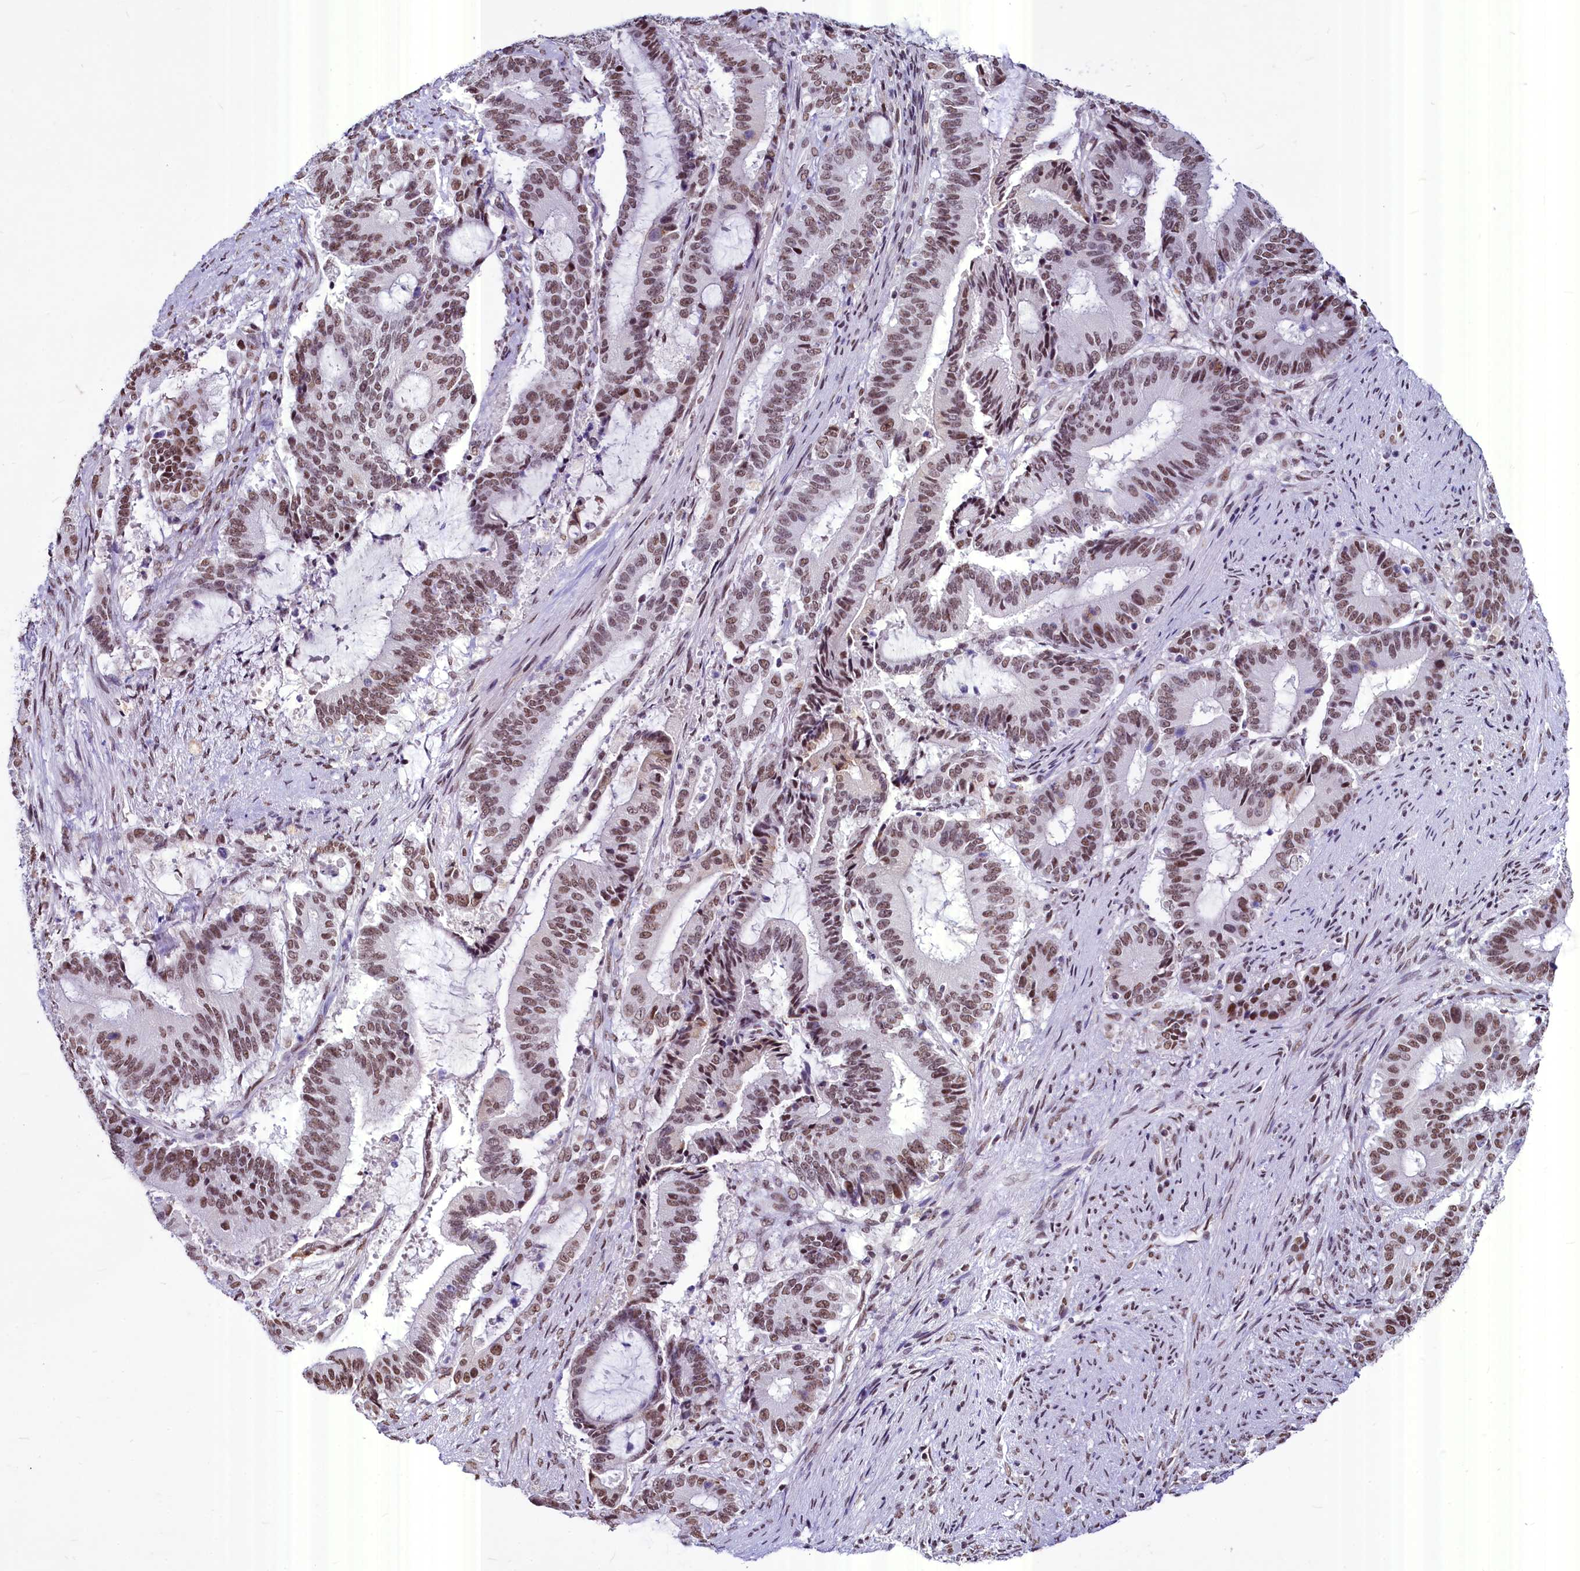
{"staining": {"intensity": "moderate", "quantity": ">75%", "location": "nuclear"}, "tissue": "liver cancer", "cell_type": "Tumor cells", "image_type": "cancer", "snomed": [{"axis": "morphology", "description": "Normal tissue, NOS"}, {"axis": "morphology", "description": "Cholangiocarcinoma"}, {"axis": "topography", "description": "Liver"}, {"axis": "topography", "description": "Peripheral nerve tissue"}], "caption": "Protein expression by immunohistochemistry shows moderate nuclear staining in approximately >75% of tumor cells in liver cholangiocarcinoma. (IHC, brightfield microscopy, high magnification).", "gene": "PARPBP", "patient": {"sex": "female", "age": 73}}